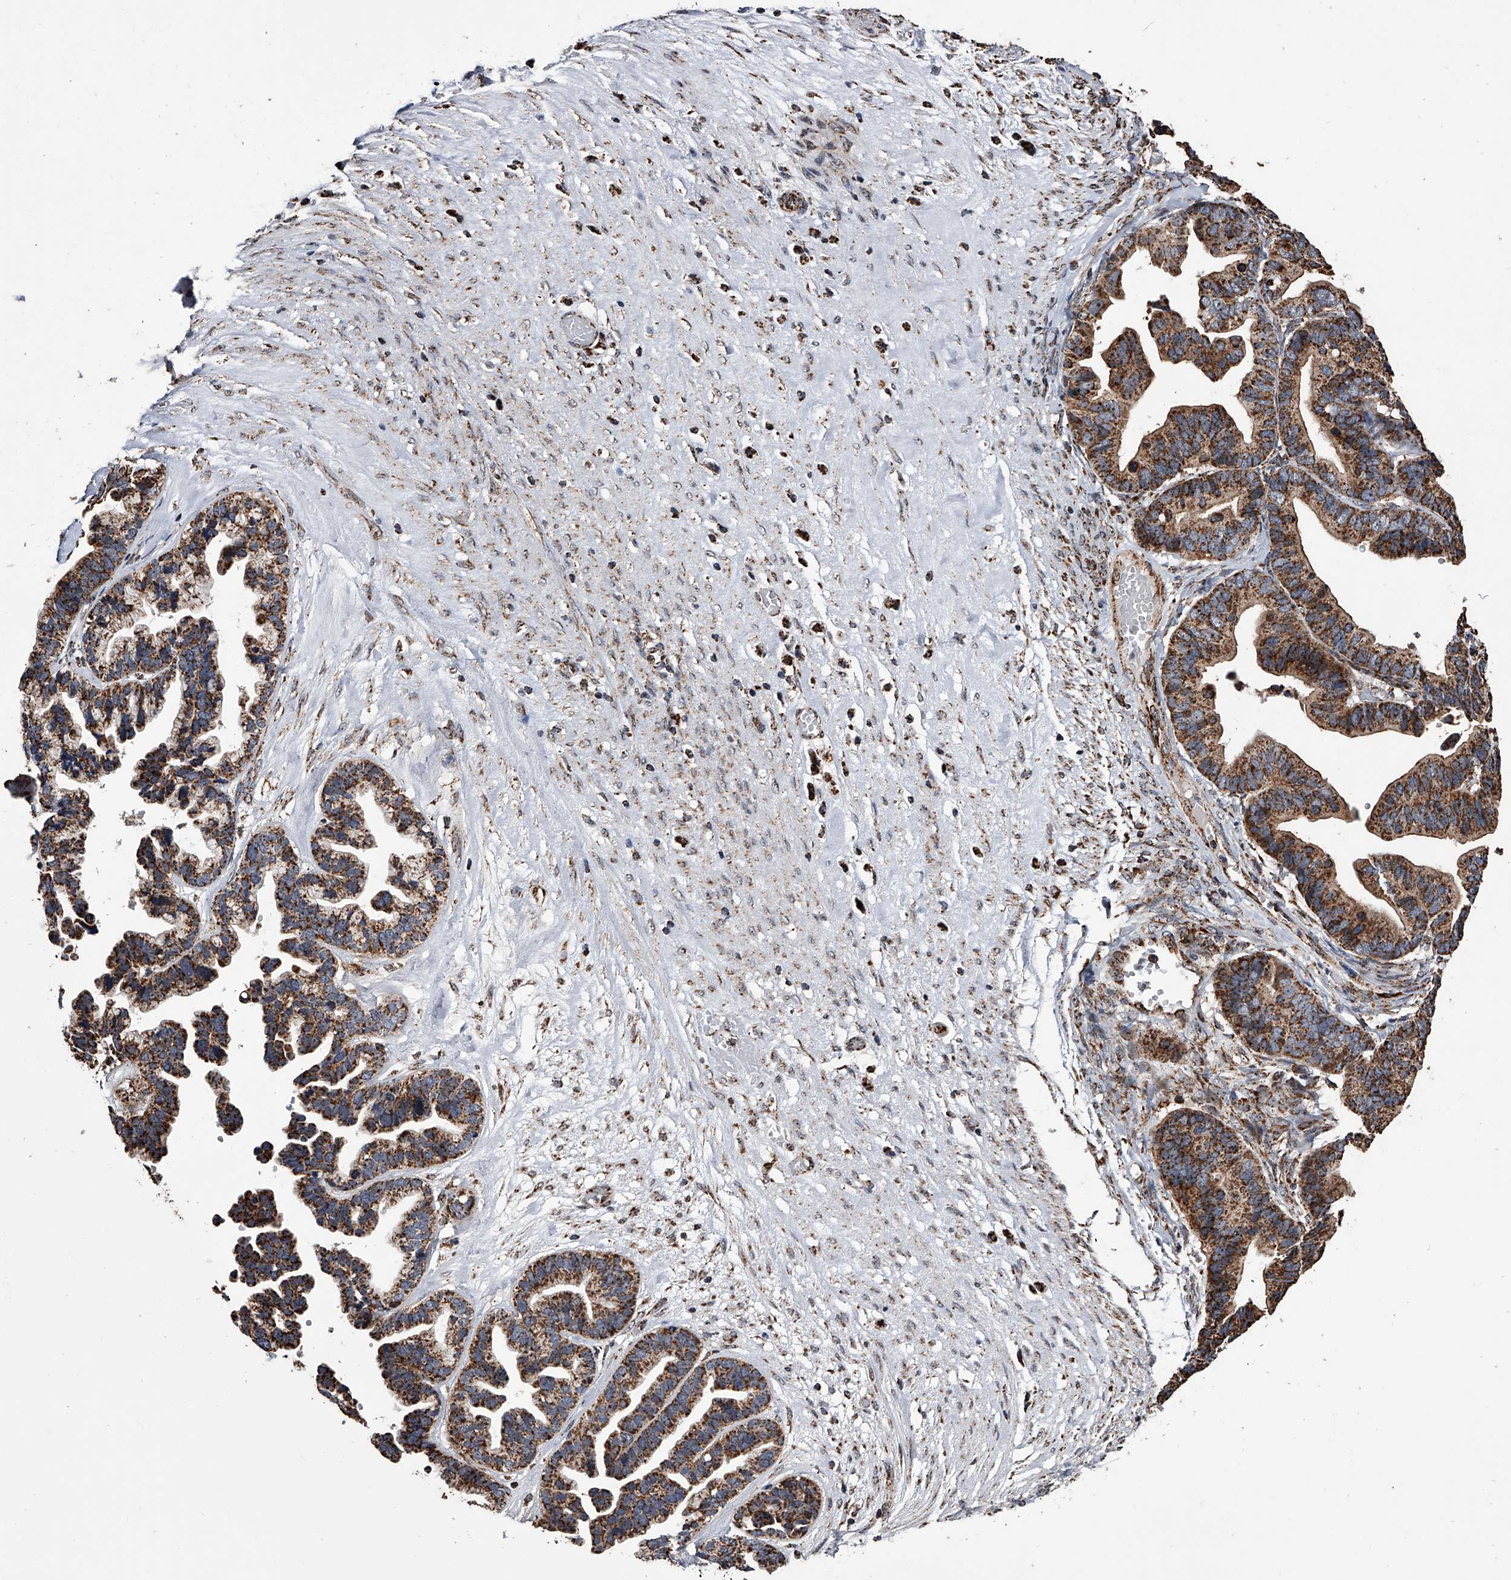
{"staining": {"intensity": "moderate", "quantity": ">75%", "location": "cytoplasmic/membranous"}, "tissue": "ovarian cancer", "cell_type": "Tumor cells", "image_type": "cancer", "snomed": [{"axis": "morphology", "description": "Cystadenocarcinoma, serous, NOS"}, {"axis": "topography", "description": "Ovary"}], "caption": "Tumor cells exhibit medium levels of moderate cytoplasmic/membranous positivity in about >75% of cells in human serous cystadenocarcinoma (ovarian). (IHC, brightfield microscopy, high magnification).", "gene": "SMPDL3A", "patient": {"sex": "female", "age": 56}}